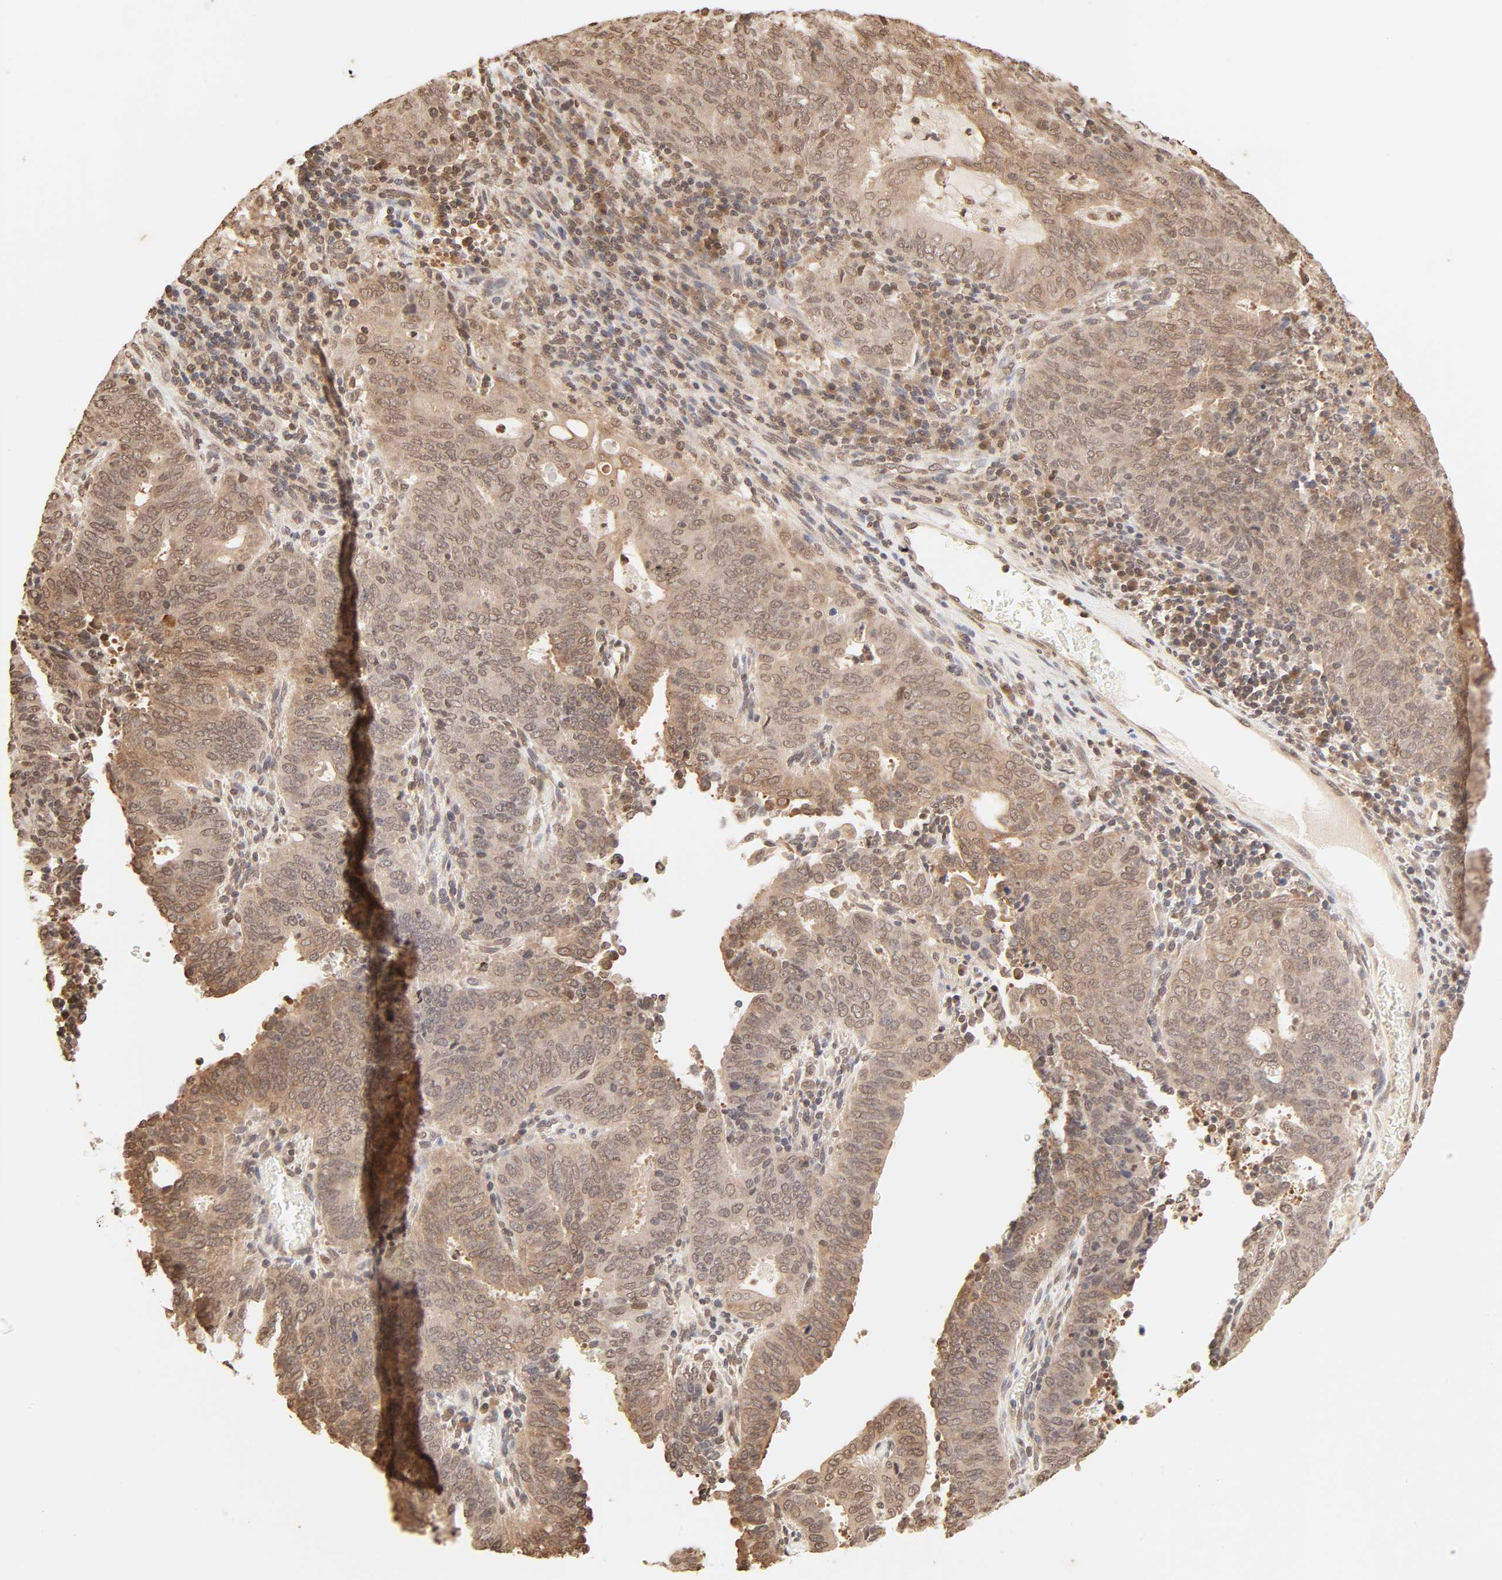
{"staining": {"intensity": "moderate", "quantity": ">75%", "location": "cytoplasmic/membranous,nuclear"}, "tissue": "cervical cancer", "cell_type": "Tumor cells", "image_type": "cancer", "snomed": [{"axis": "morphology", "description": "Adenocarcinoma, NOS"}, {"axis": "topography", "description": "Cervix"}], "caption": "Adenocarcinoma (cervical) stained with a brown dye demonstrates moderate cytoplasmic/membranous and nuclear positive positivity in about >75% of tumor cells.", "gene": "TBL1X", "patient": {"sex": "female", "age": 44}}